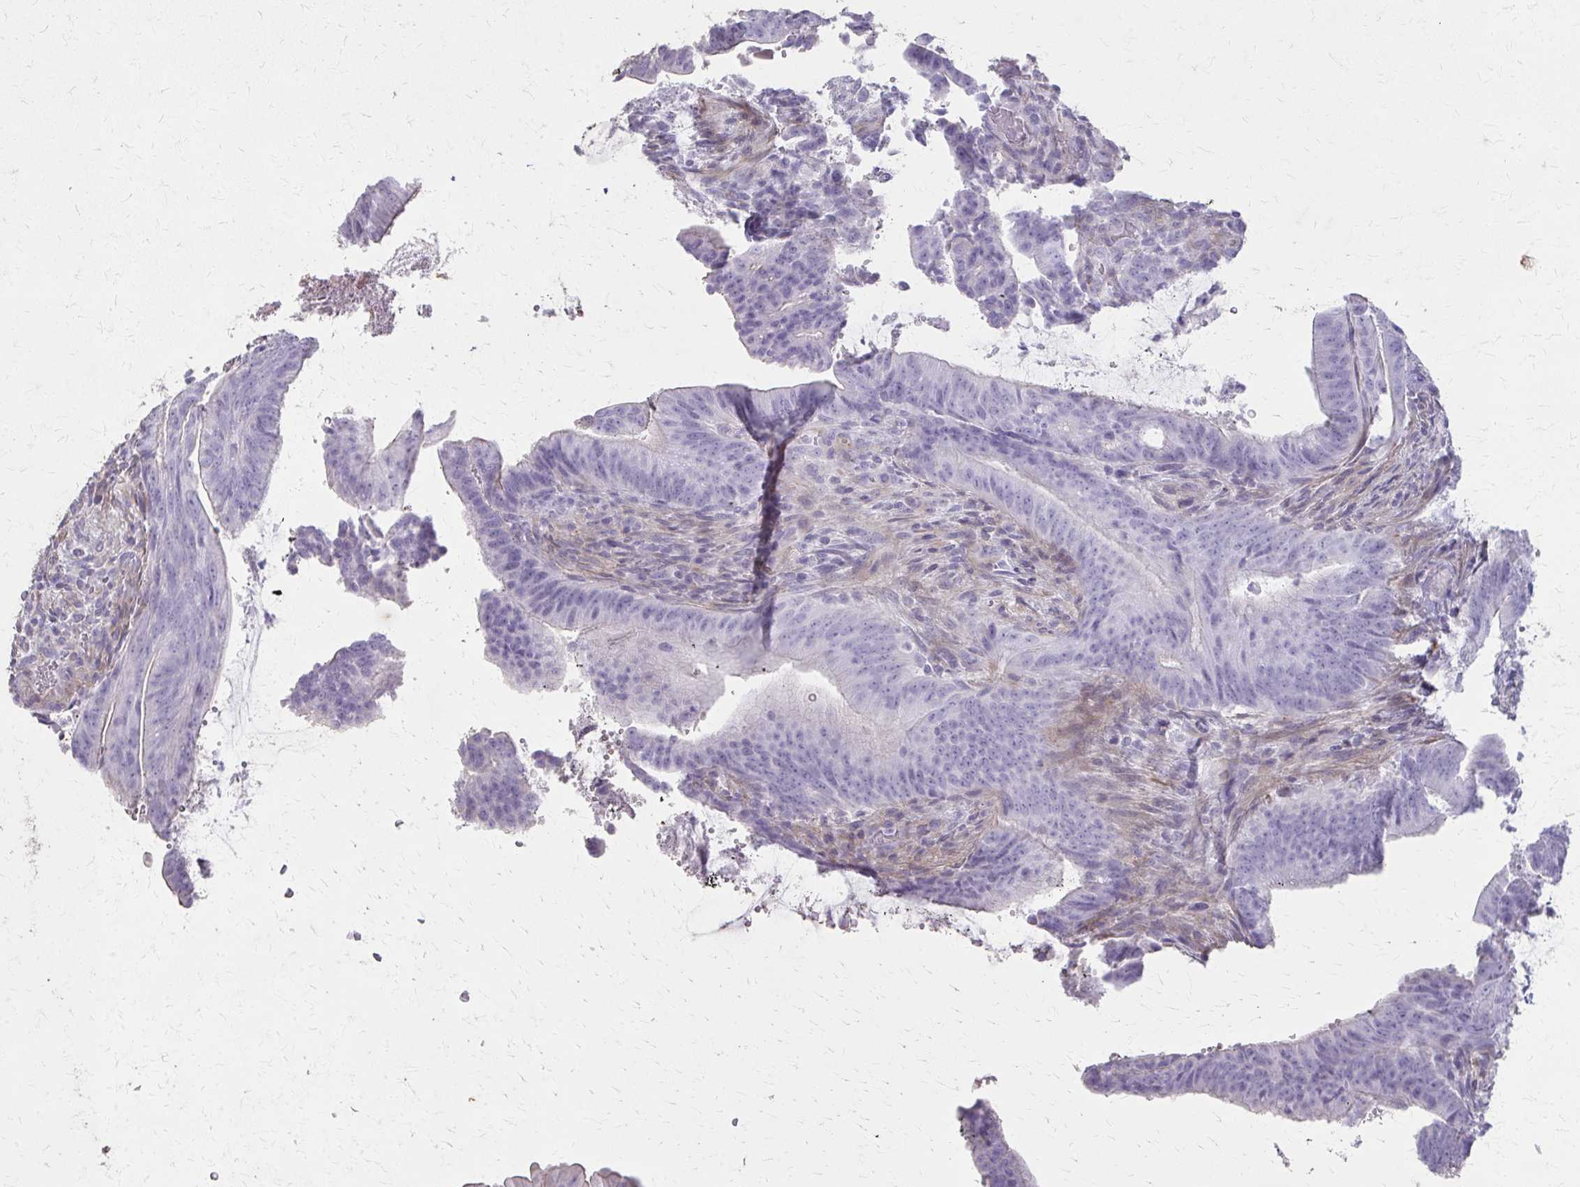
{"staining": {"intensity": "negative", "quantity": "none", "location": "none"}, "tissue": "colorectal cancer", "cell_type": "Tumor cells", "image_type": "cancer", "snomed": [{"axis": "morphology", "description": "Adenocarcinoma, NOS"}, {"axis": "topography", "description": "Colon"}], "caption": "This is an IHC image of human colorectal cancer (adenocarcinoma). There is no positivity in tumor cells.", "gene": "TENM4", "patient": {"sex": "female", "age": 43}}